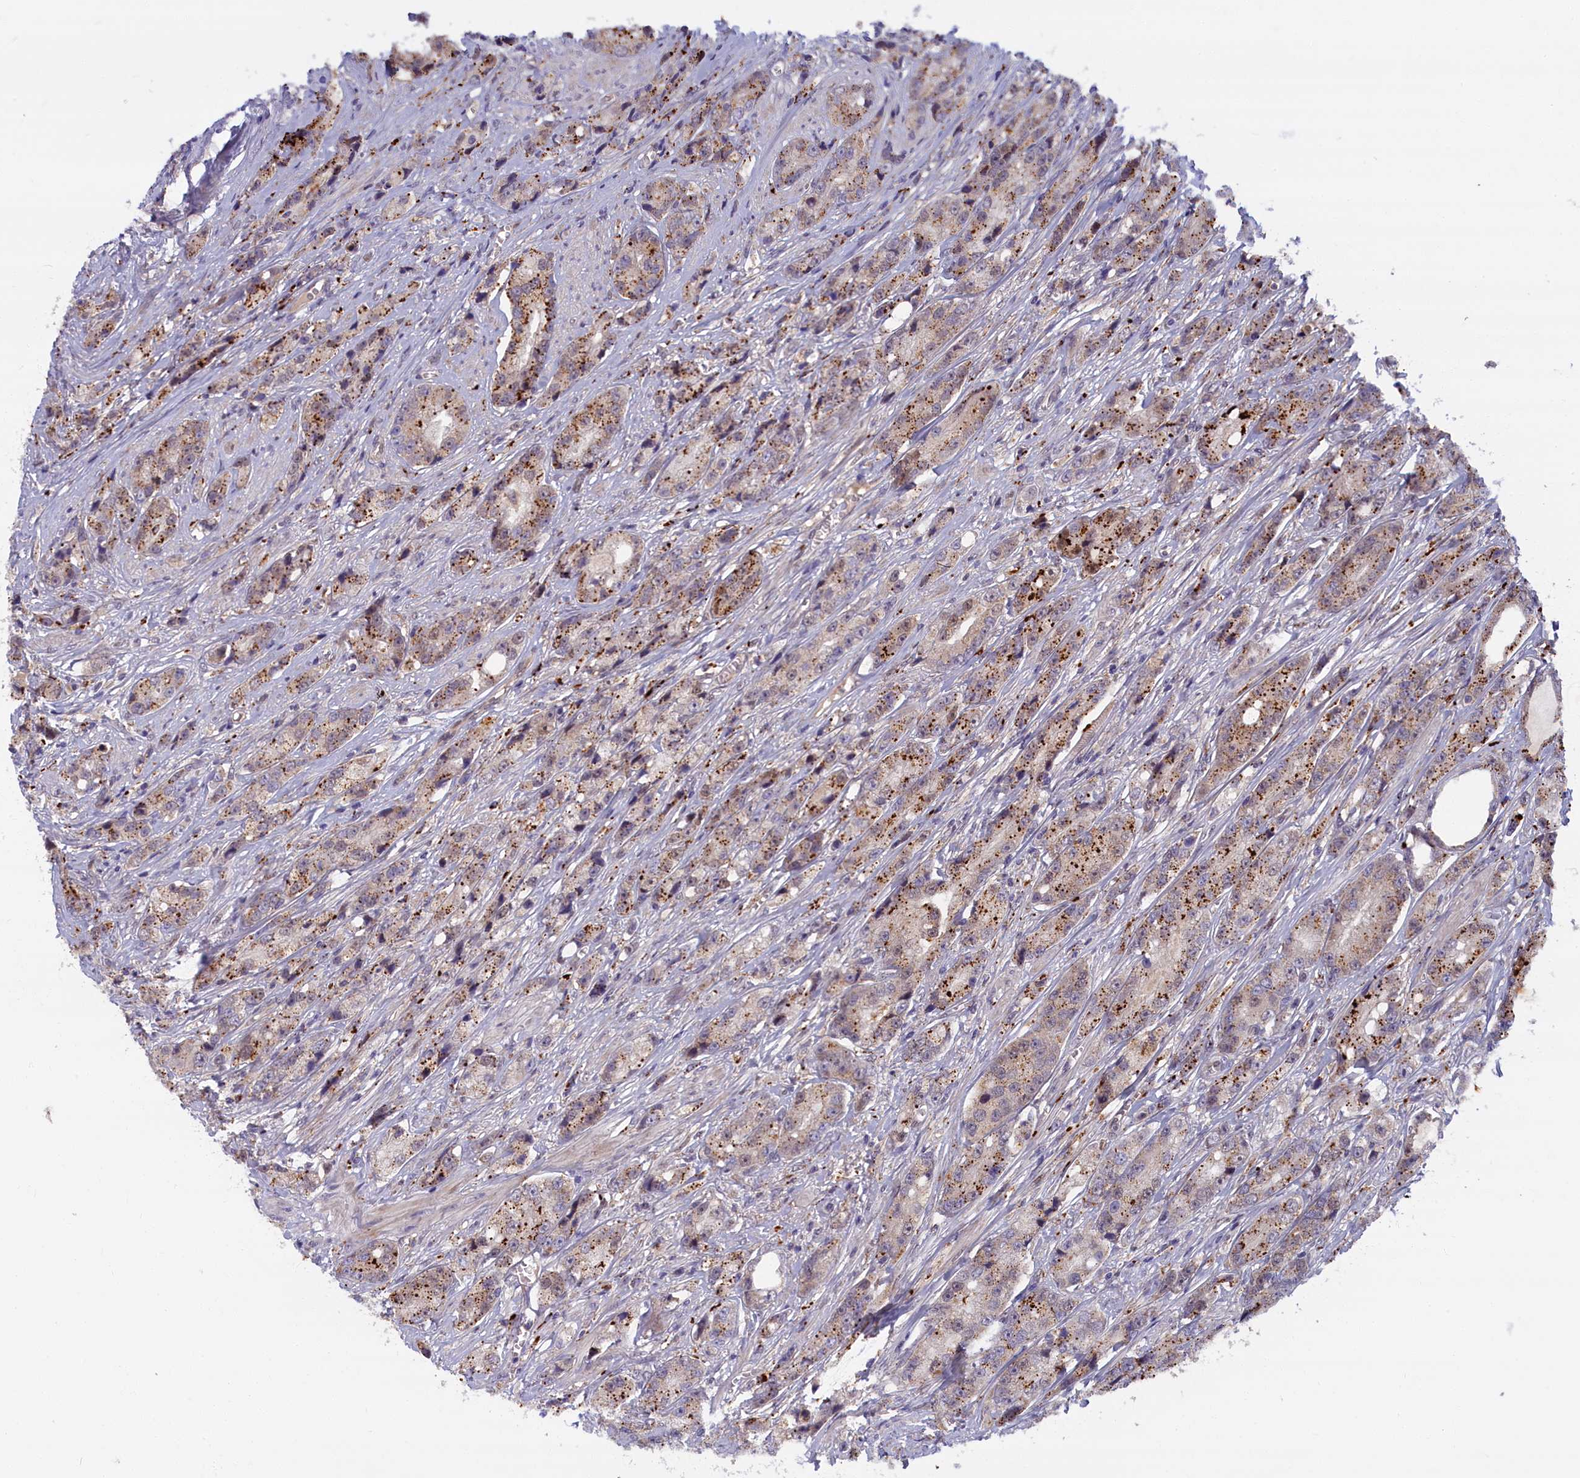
{"staining": {"intensity": "weak", "quantity": "<25%", "location": "cytoplasmic/membranous"}, "tissue": "prostate cancer", "cell_type": "Tumor cells", "image_type": "cancer", "snomed": [{"axis": "morphology", "description": "Adenocarcinoma, High grade"}, {"axis": "topography", "description": "Prostate"}], "caption": "There is no significant positivity in tumor cells of prostate cancer. (Brightfield microscopy of DAB IHC at high magnification).", "gene": "FCSK", "patient": {"sex": "male", "age": 74}}